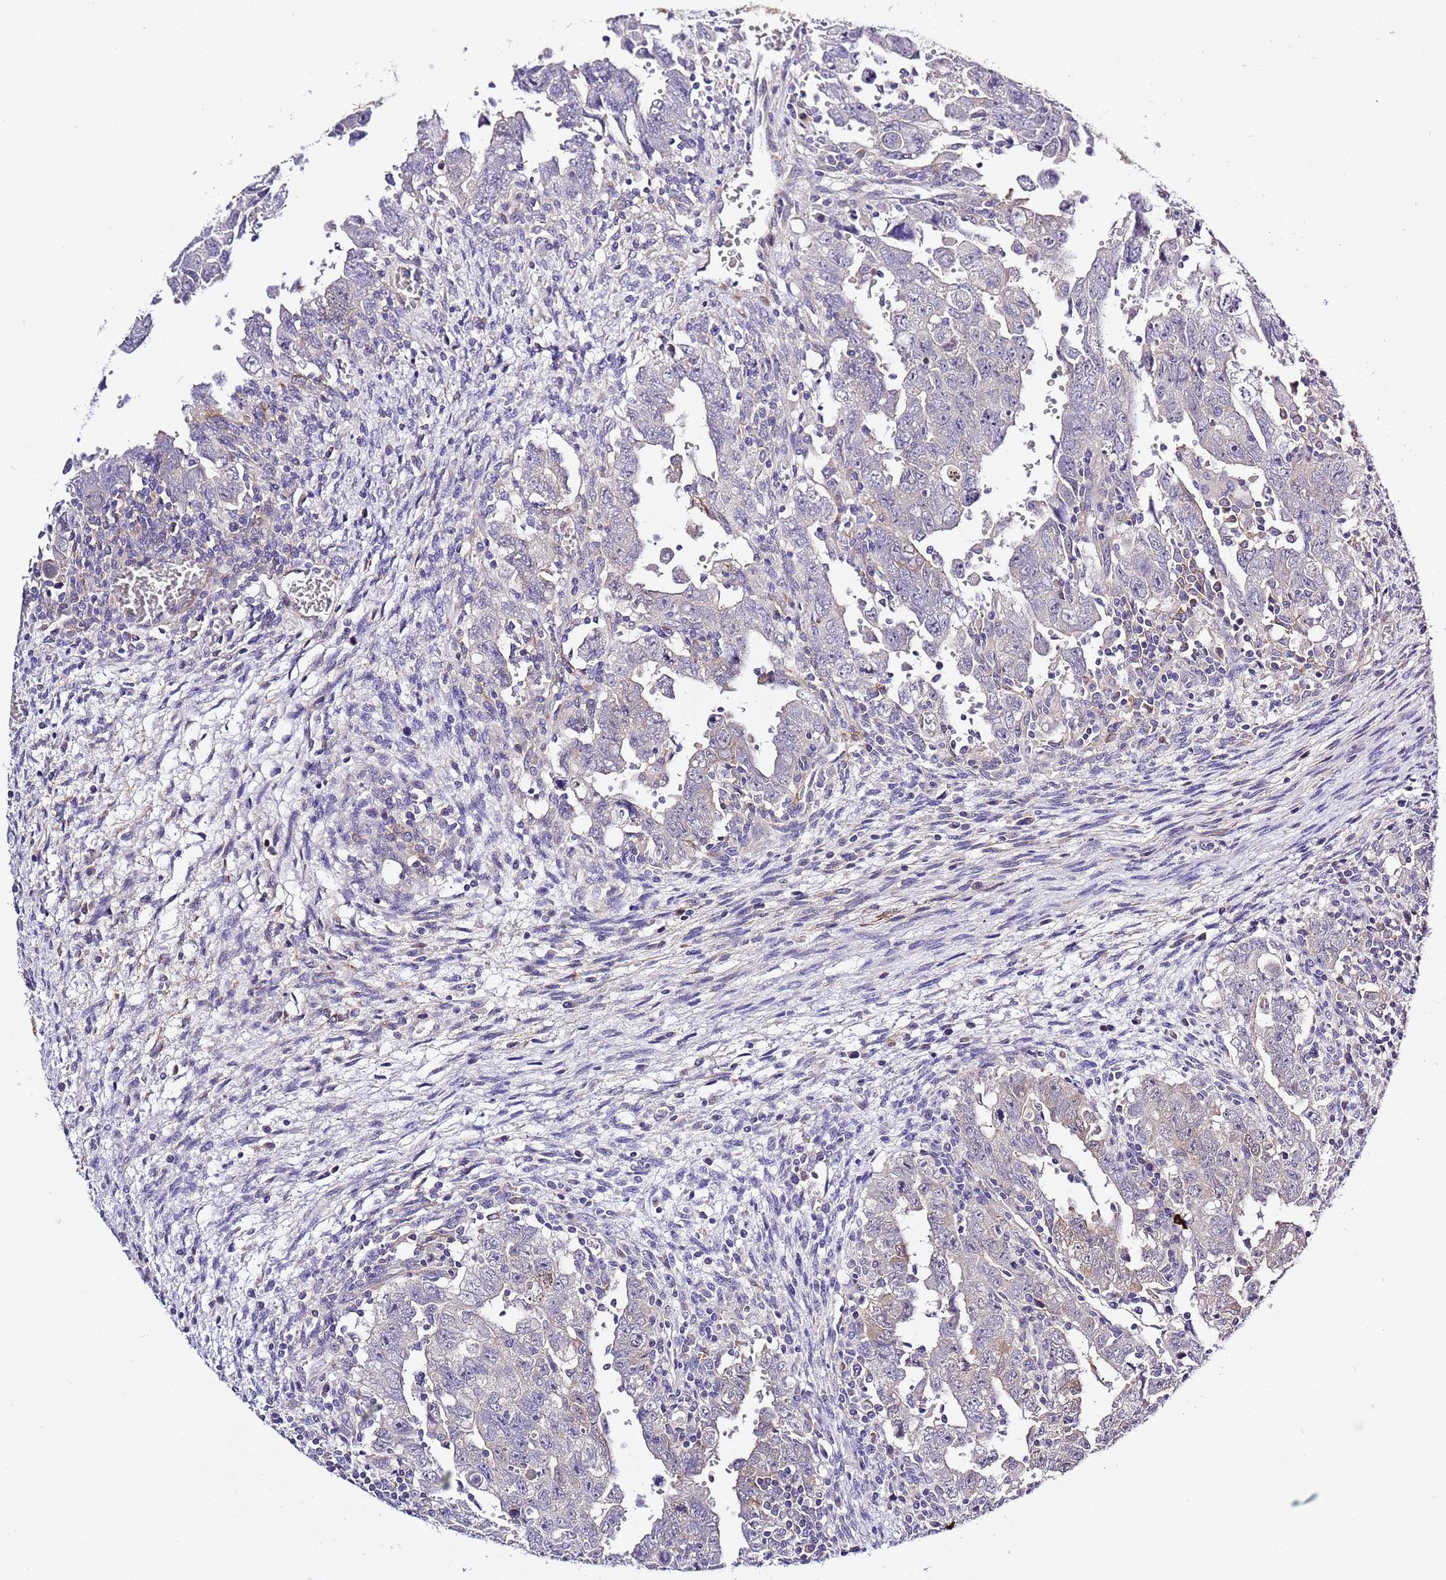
{"staining": {"intensity": "moderate", "quantity": "<25%", "location": "cytoplasmic/membranous"}, "tissue": "testis cancer", "cell_type": "Tumor cells", "image_type": "cancer", "snomed": [{"axis": "morphology", "description": "Carcinoma, Embryonal, NOS"}, {"axis": "topography", "description": "Testis"}], "caption": "Human testis cancer stained with a brown dye shows moderate cytoplasmic/membranous positive expression in approximately <25% of tumor cells.", "gene": "RFK", "patient": {"sex": "male", "age": 28}}